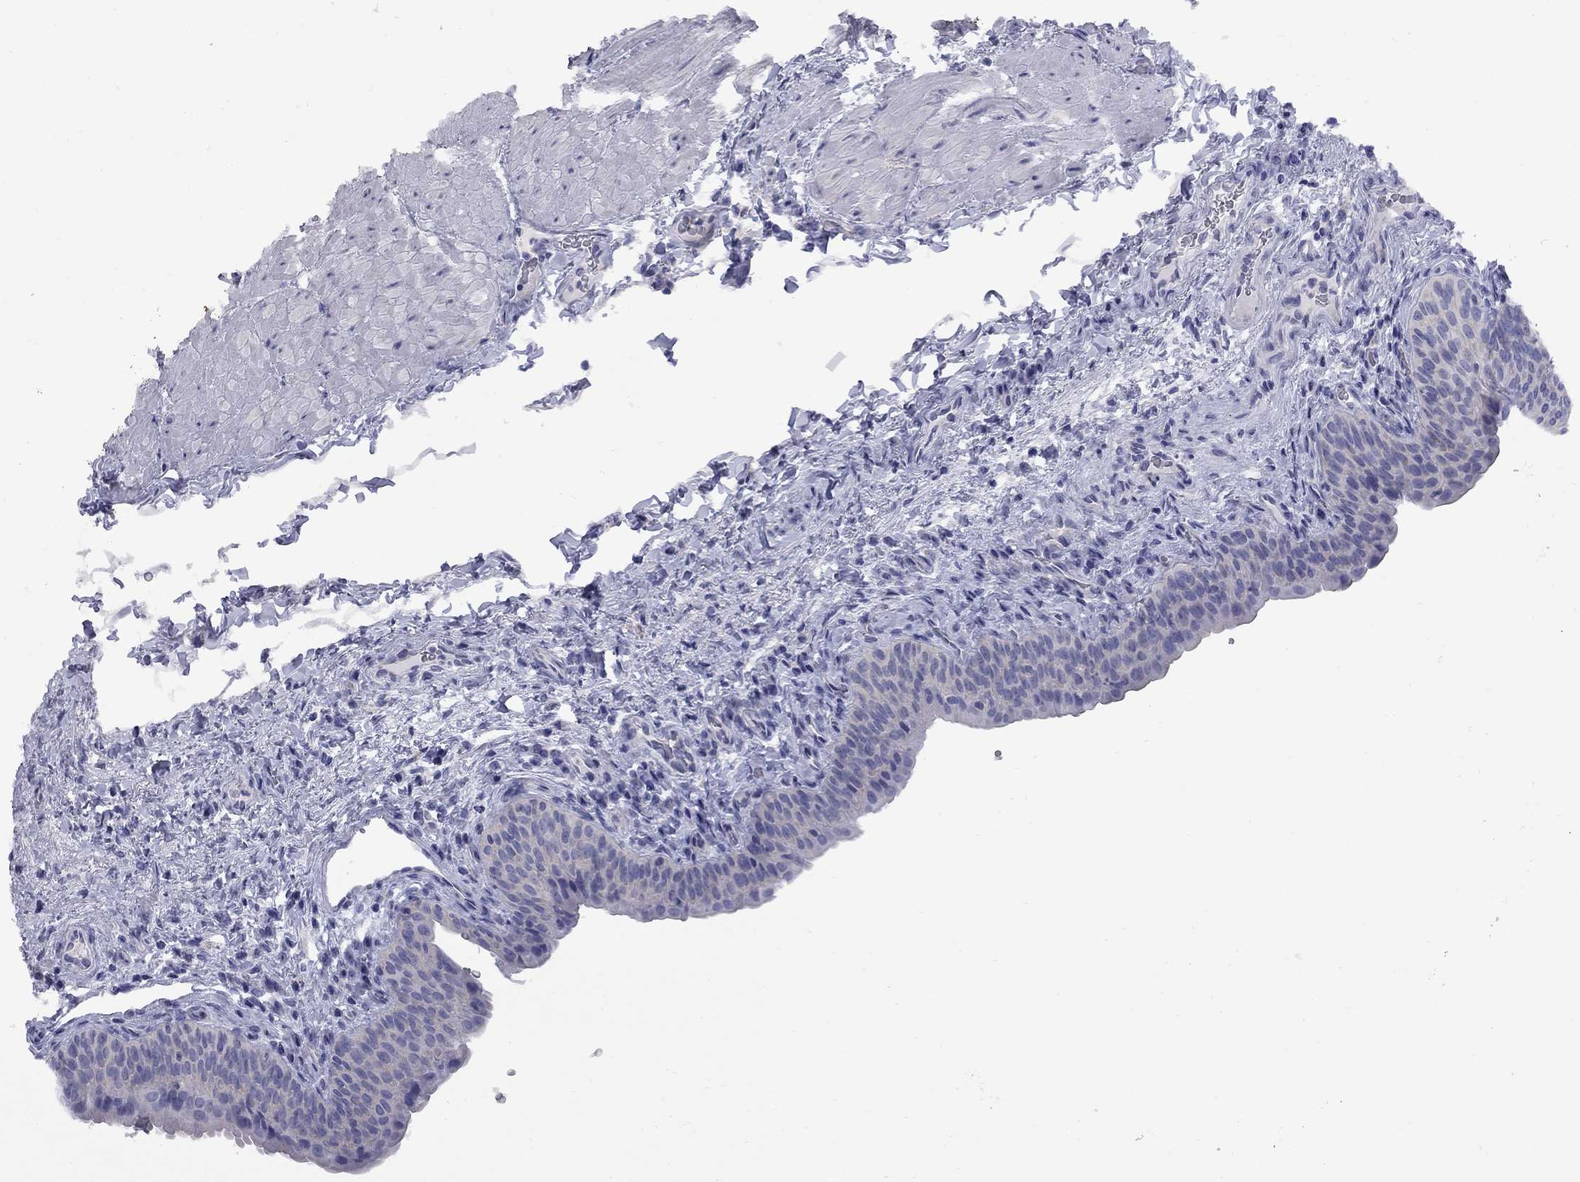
{"staining": {"intensity": "negative", "quantity": "none", "location": "none"}, "tissue": "urinary bladder", "cell_type": "Urothelial cells", "image_type": "normal", "snomed": [{"axis": "morphology", "description": "Normal tissue, NOS"}, {"axis": "topography", "description": "Urinary bladder"}], "caption": "DAB immunohistochemical staining of benign urinary bladder displays no significant positivity in urothelial cells.", "gene": "ABCB4", "patient": {"sex": "male", "age": 66}}